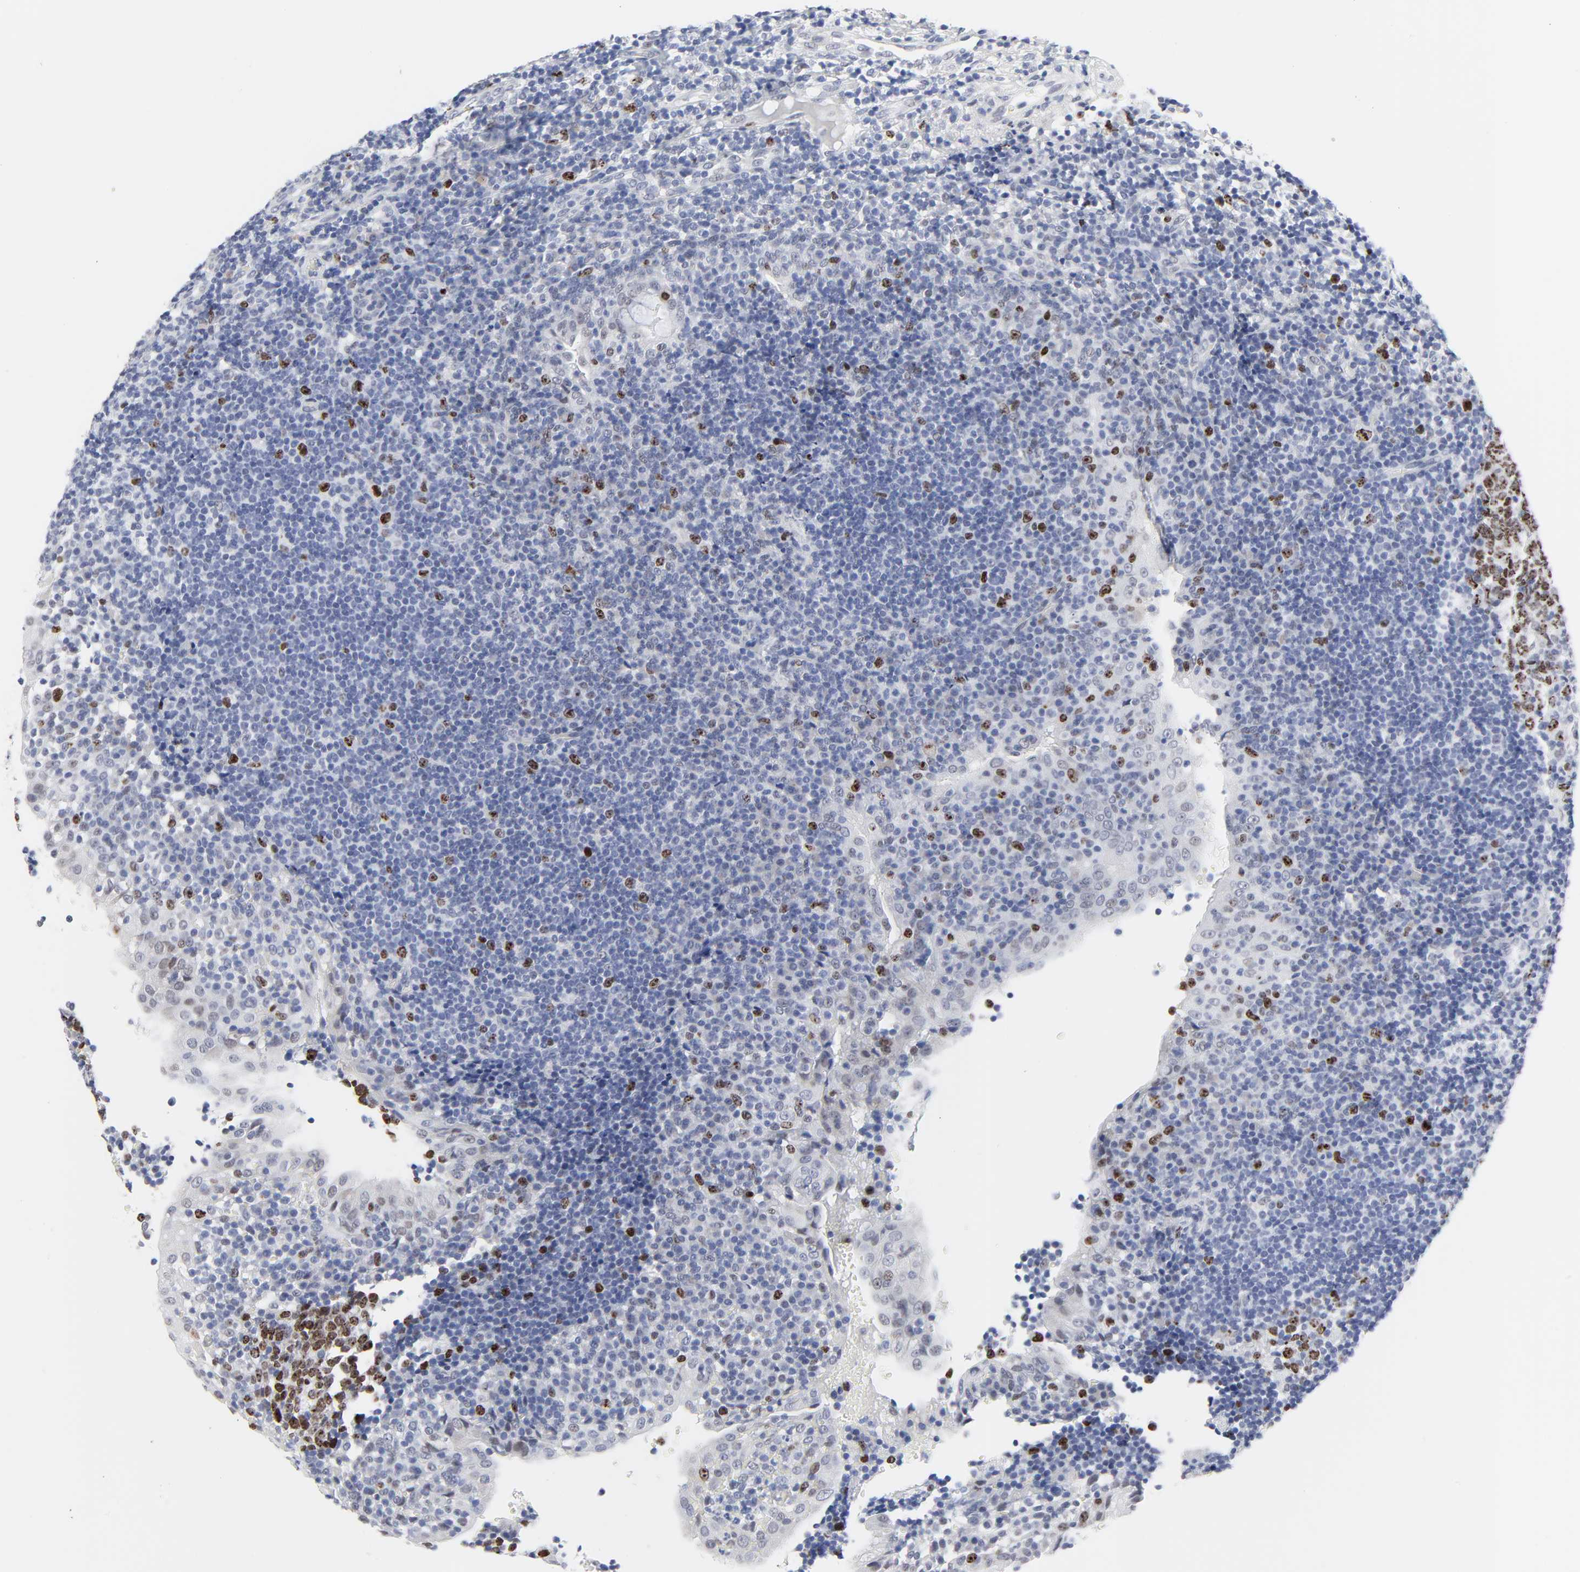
{"staining": {"intensity": "moderate", "quantity": ">75%", "location": "nuclear"}, "tissue": "tonsil", "cell_type": "Germinal center cells", "image_type": "normal", "snomed": [{"axis": "morphology", "description": "Normal tissue, NOS"}, {"axis": "topography", "description": "Tonsil"}], "caption": "IHC histopathology image of benign tonsil: tonsil stained using IHC shows medium levels of moderate protein expression localized specifically in the nuclear of germinal center cells, appearing as a nuclear brown color.", "gene": "ZNF589", "patient": {"sex": "female", "age": 40}}